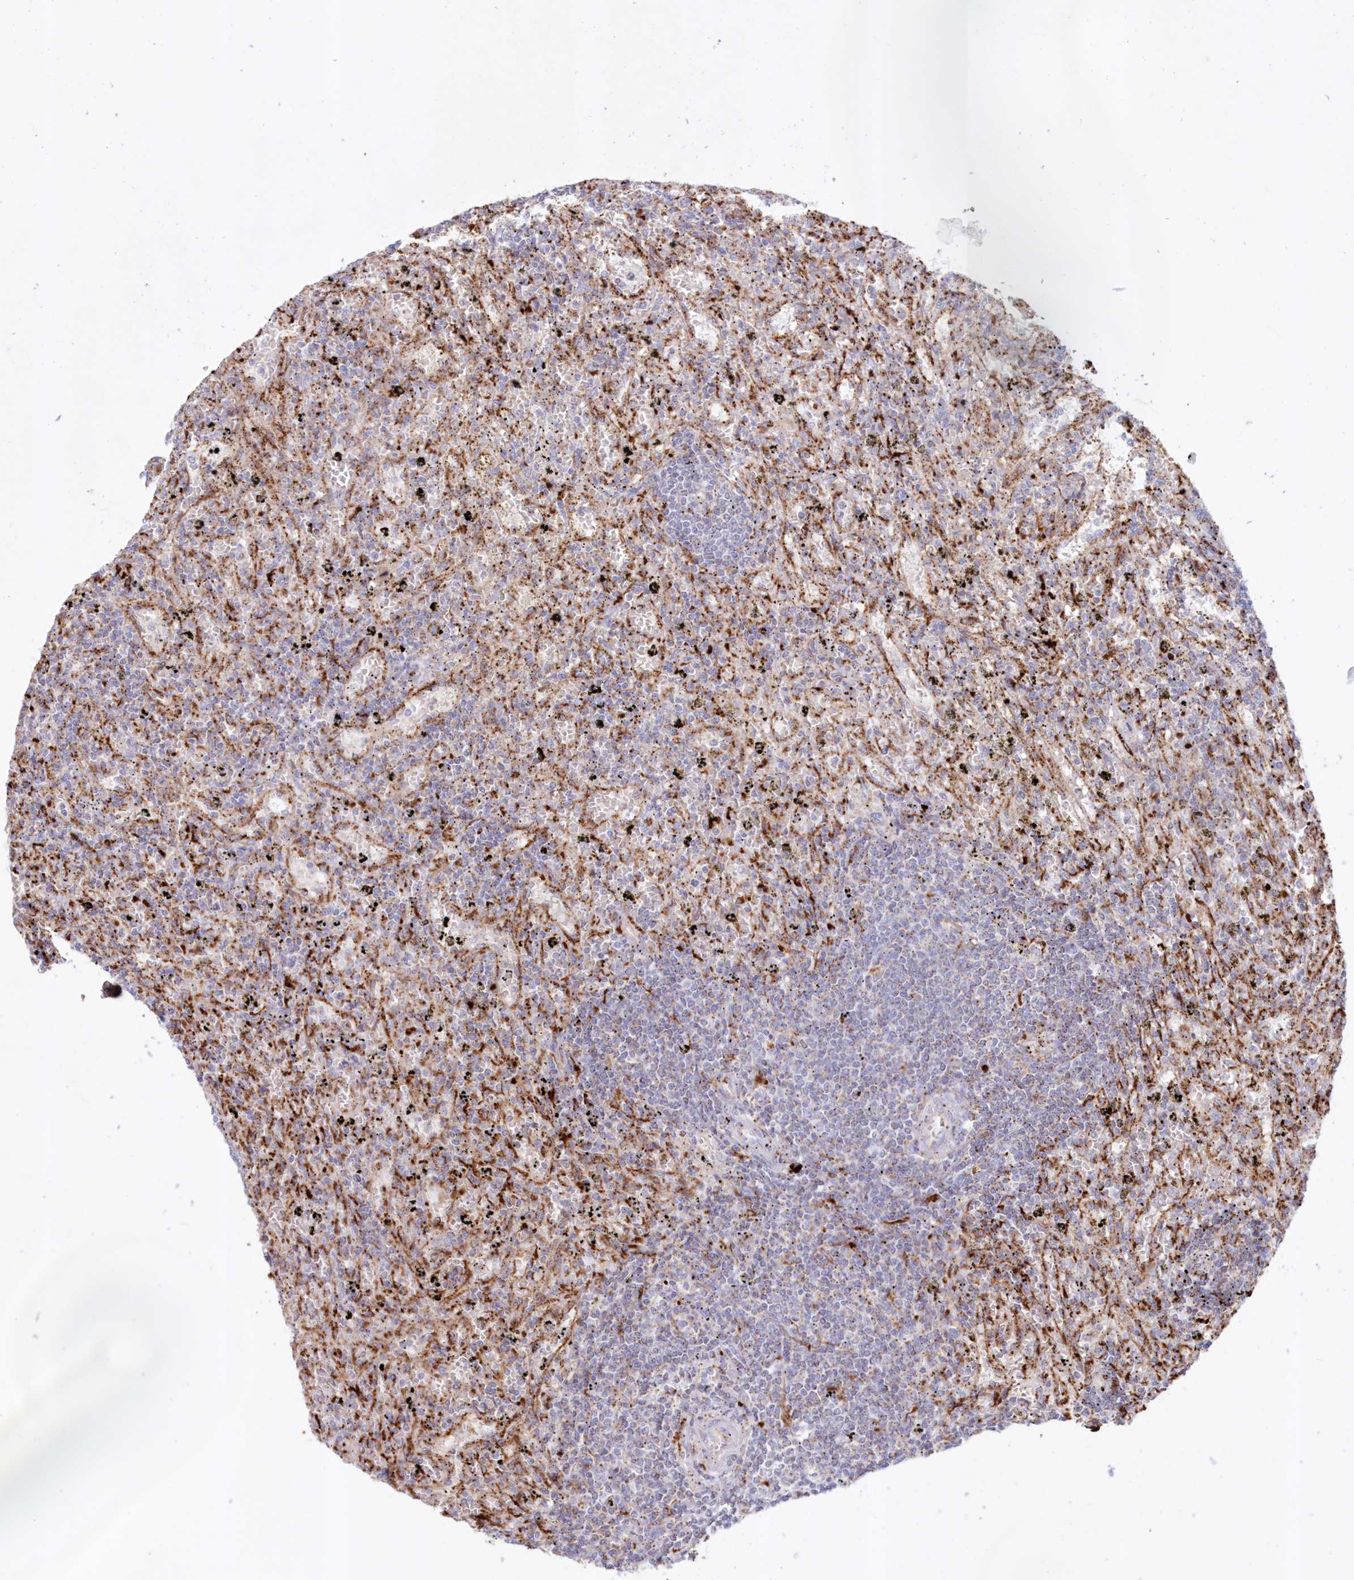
{"staining": {"intensity": "negative", "quantity": "none", "location": "none"}, "tissue": "lymphoma", "cell_type": "Tumor cells", "image_type": "cancer", "snomed": [{"axis": "morphology", "description": "Malignant lymphoma, non-Hodgkin's type, Low grade"}, {"axis": "topography", "description": "Spleen"}], "caption": "Immunohistochemical staining of human low-grade malignant lymphoma, non-Hodgkin's type displays no significant expression in tumor cells. Brightfield microscopy of immunohistochemistry stained with DAB (brown) and hematoxylin (blue), captured at high magnification.", "gene": "TPP1", "patient": {"sex": "male", "age": 76}}